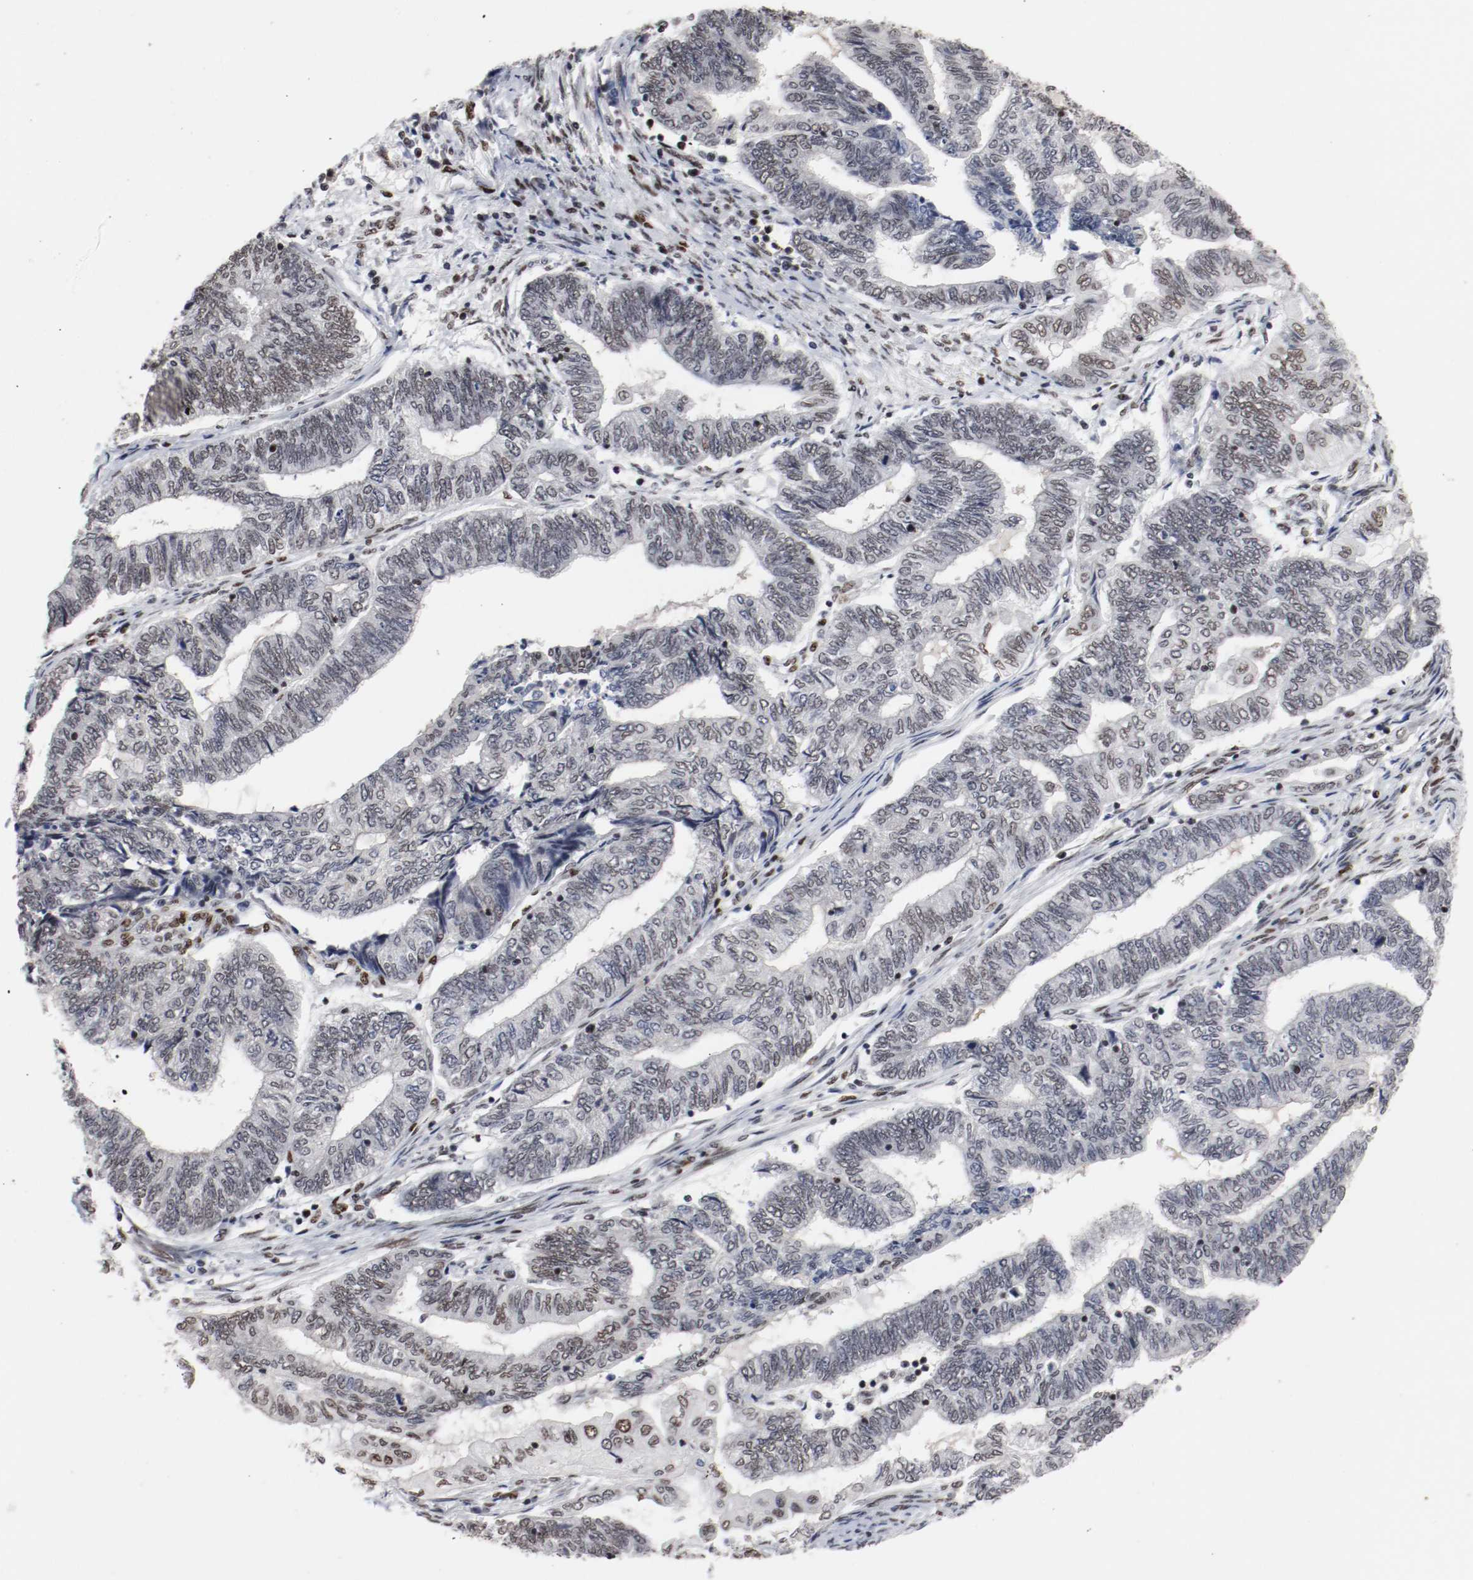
{"staining": {"intensity": "weak", "quantity": "25%-75%", "location": "nuclear"}, "tissue": "endometrial cancer", "cell_type": "Tumor cells", "image_type": "cancer", "snomed": [{"axis": "morphology", "description": "Adenocarcinoma, NOS"}, {"axis": "topography", "description": "Uterus"}, {"axis": "topography", "description": "Endometrium"}], "caption": "DAB (3,3'-diaminobenzidine) immunohistochemical staining of human endometrial adenocarcinoma demonstrates weak nuclear protein positivity in about 25%-75% of tumor cells.", "gene": "MEF2D", "patient": {"sex": "female", "age": 70}}